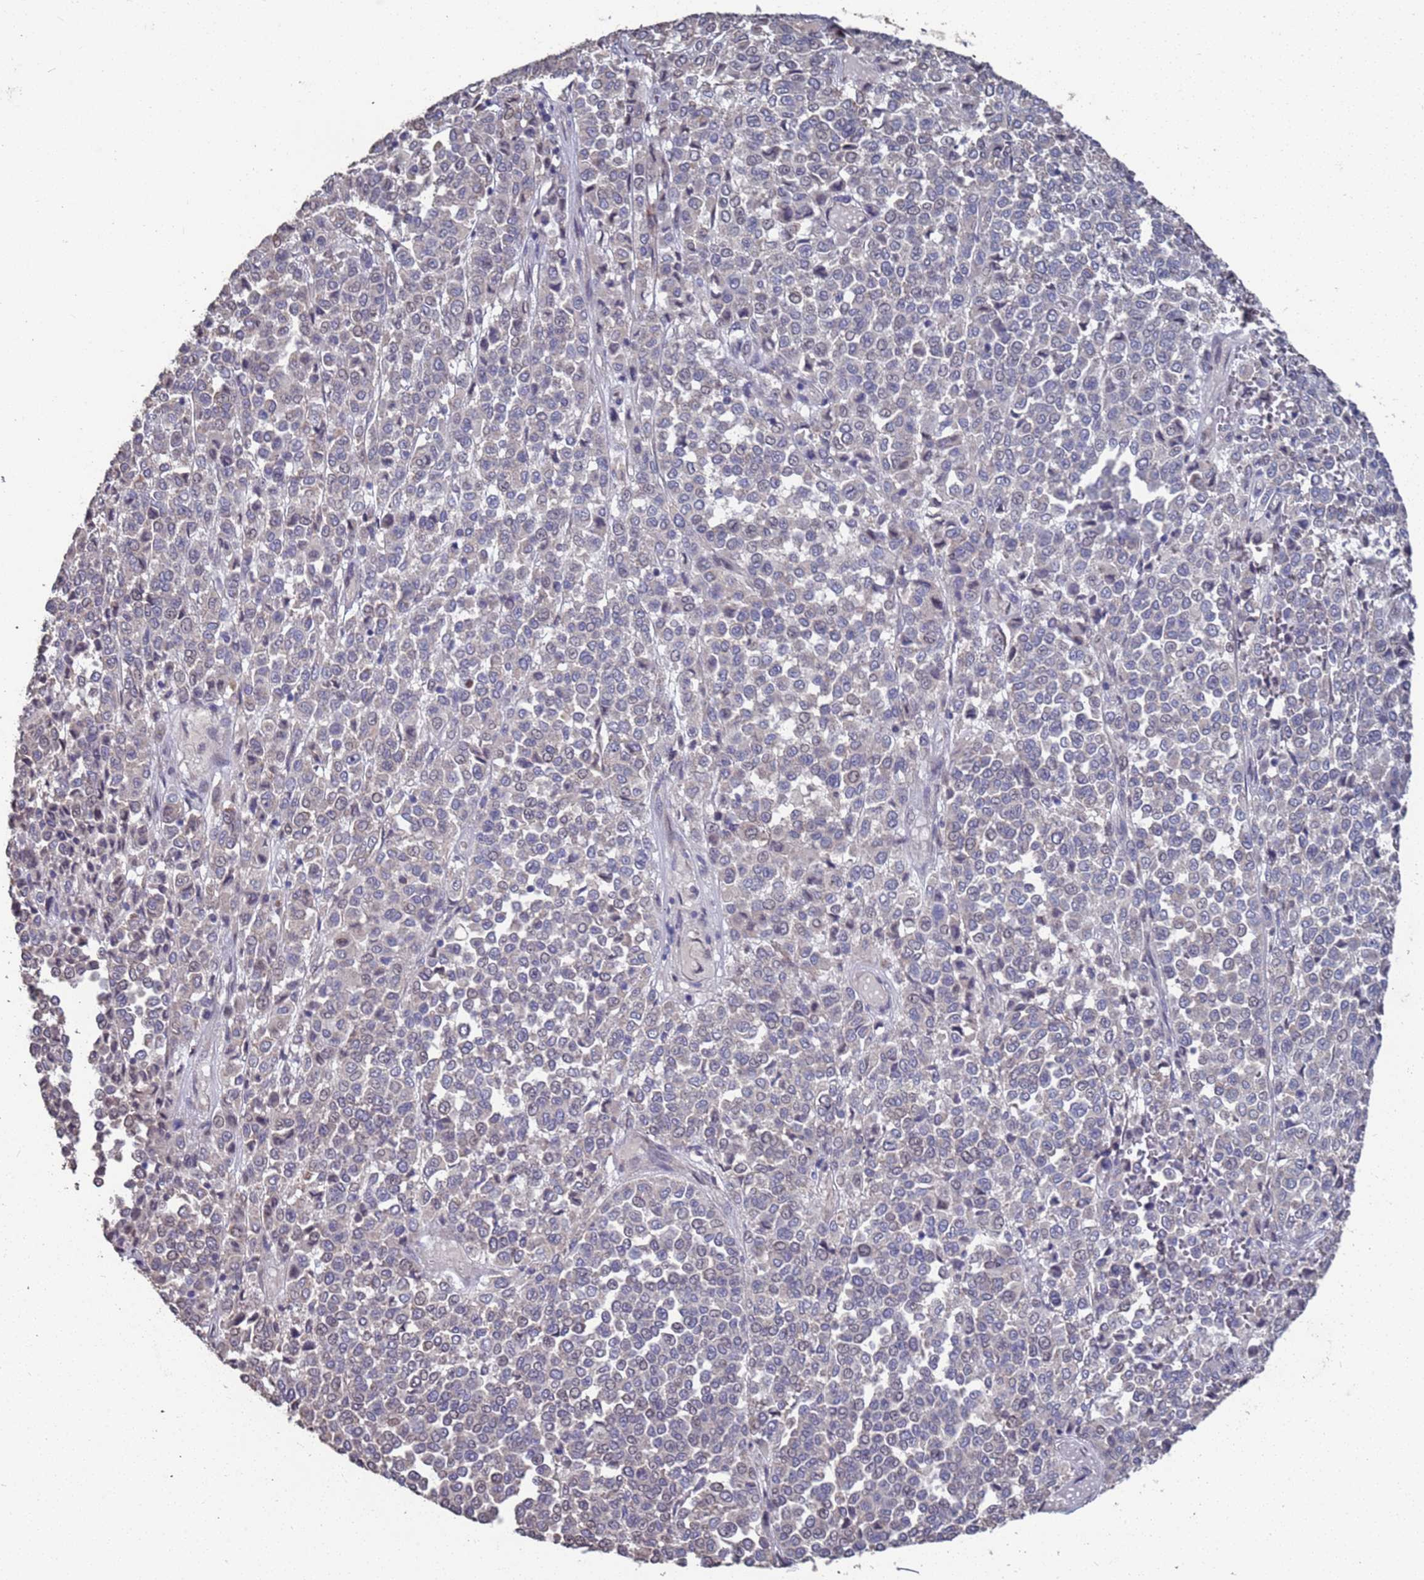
{"staining": {"intensity": "negative", "quantity": "none", "location": "none"}, "tissue": "melanoma", "cell_type": "Tumor cells", "image_type": "cancer", "snomed": [{"axis": "morphology", "description": "Malignant melanoma, Metastatic site"}, {"axis": "topography", "description": "Pancreas"}], "caption": "There is no significant positivity in tumor cells of malignant melanoma (metastatic site).", "gene": "CFAP119", "patient": {"sex": "female", "age": 30}}